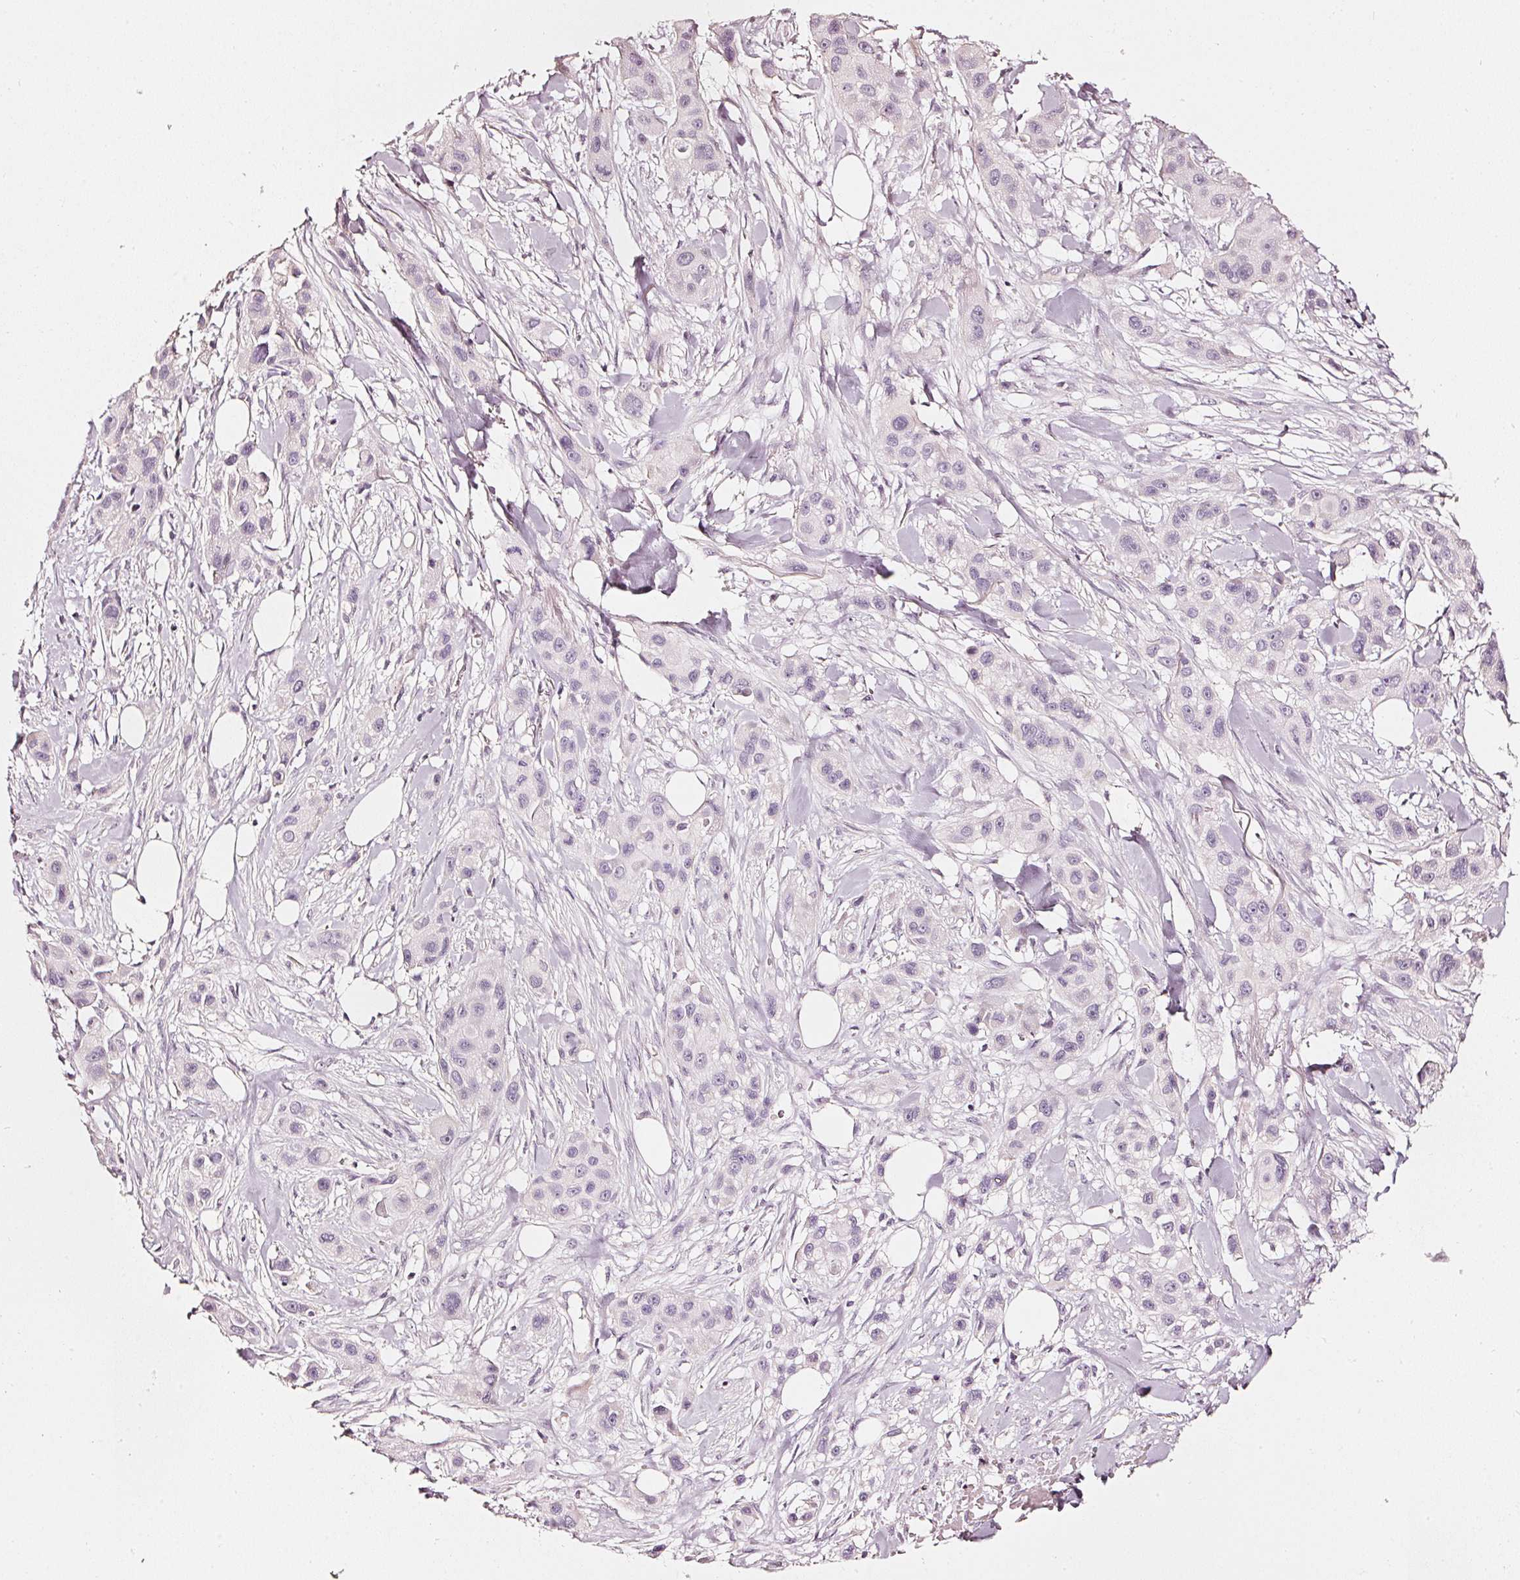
{"staining": {"intensity": "negative", "quantity": "none", "location": "none"}, "tissue": "skin cancer", "cell_type": "Tumor cells", "image_type": "cancer", "snomed": [{"axis": "morphology", "description": "Squamous cell carcinoma, NOS"}, {"axis": "topography", "description": "Skin"}], "caption": "A high-resolution photomicrograph shows immunohistochemistry staining of skin cancer (squamous cell carcinoma), which exhibits no significant staining in tumor cells.", "gene": "CNP", "patient": {"sex": "male", "age": 63}}